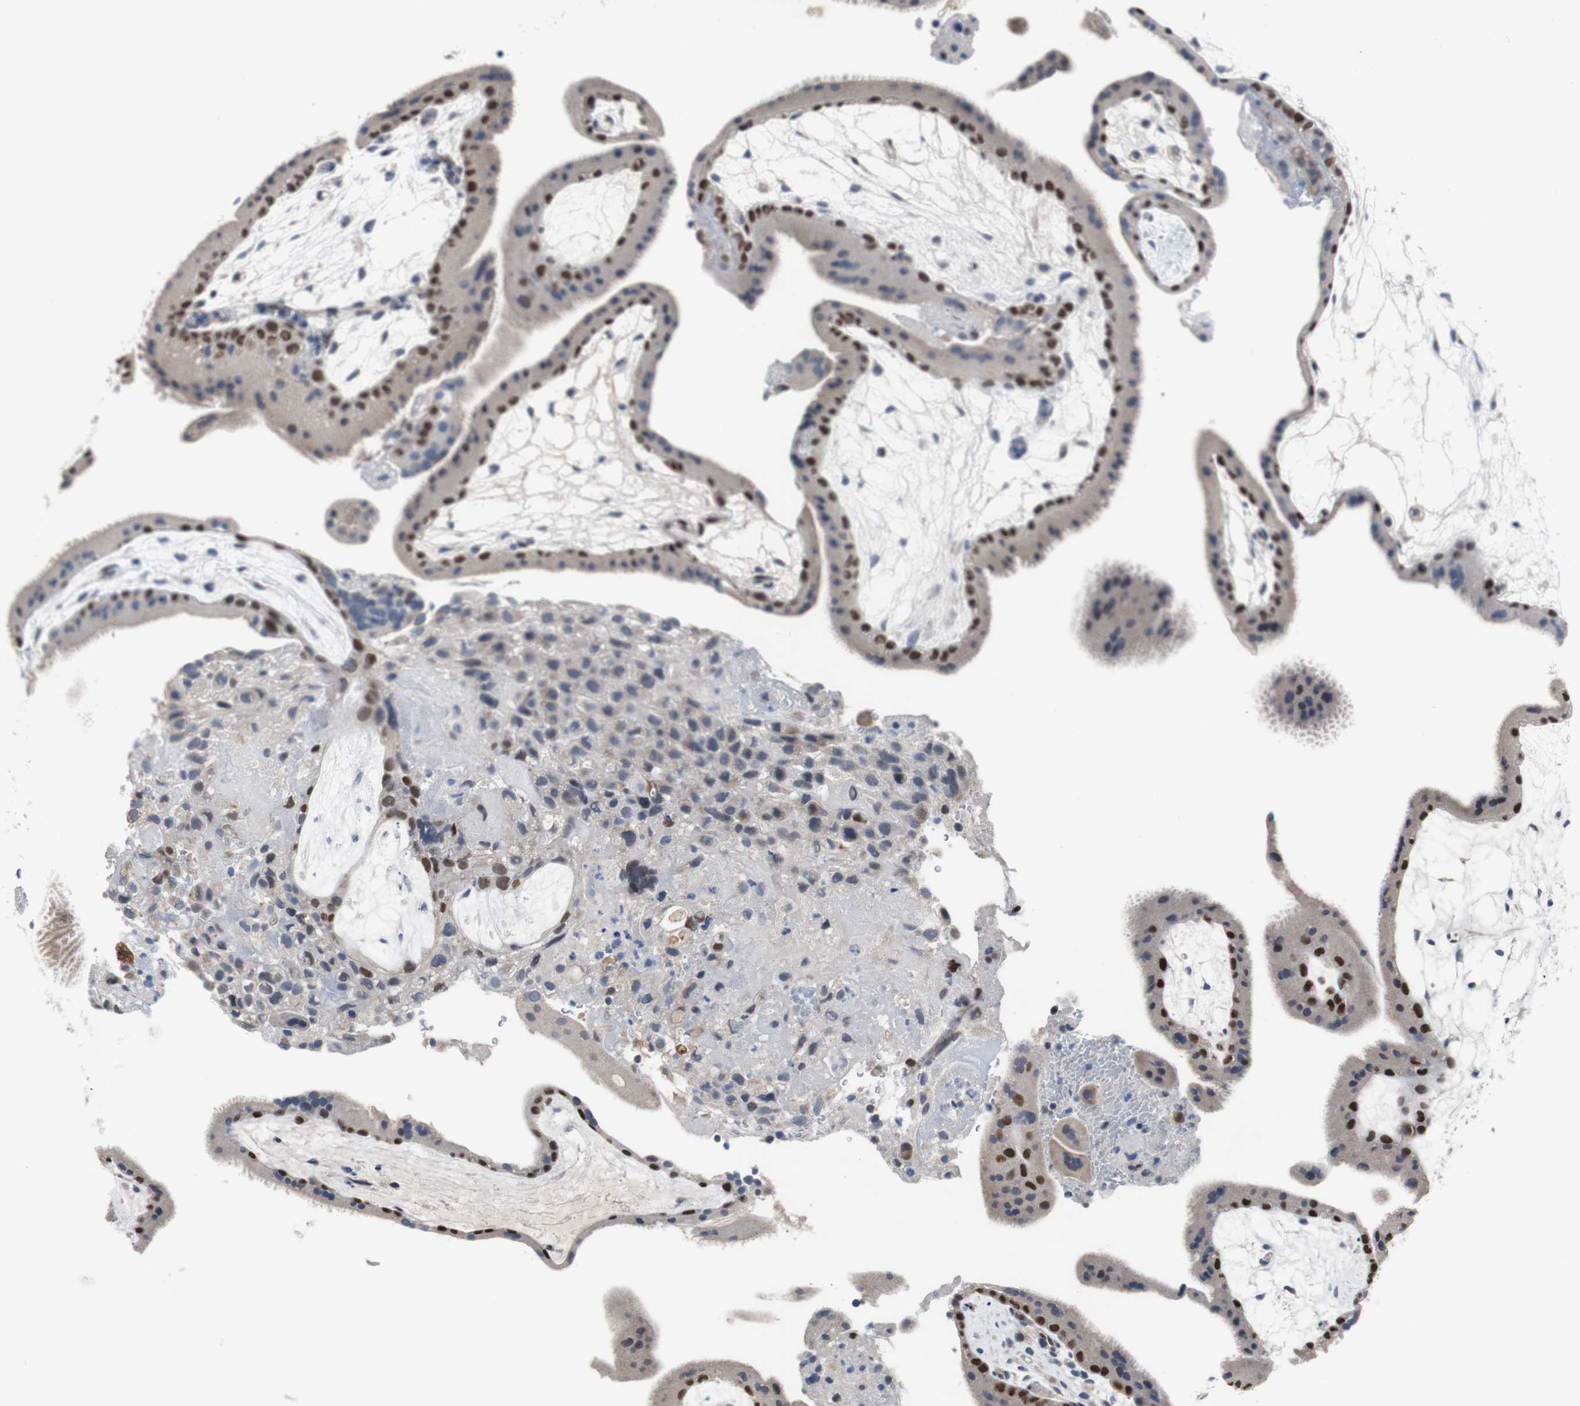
{"staining": {"intensity": "moderate", "quantity": "25%-75%", "location": "cytoplasmic/membranous"}, "tissue": "placenta", "cell_type": "Decidual cells", "image_type": "normal", "snomed": [{"axis": "morphology", "description": "Normal tissue, NOS"}, {"axis": "topography", "description": "Placenta"}], "caption": "IHC image of benign placenta stained for a protein (brown), which shows medium levels of moderate cytoplasmic/membranous staining in approximately 25%-75% of decidual cells.", "gene": "TP63", "patient": {"sex": "female", "age": 19}}